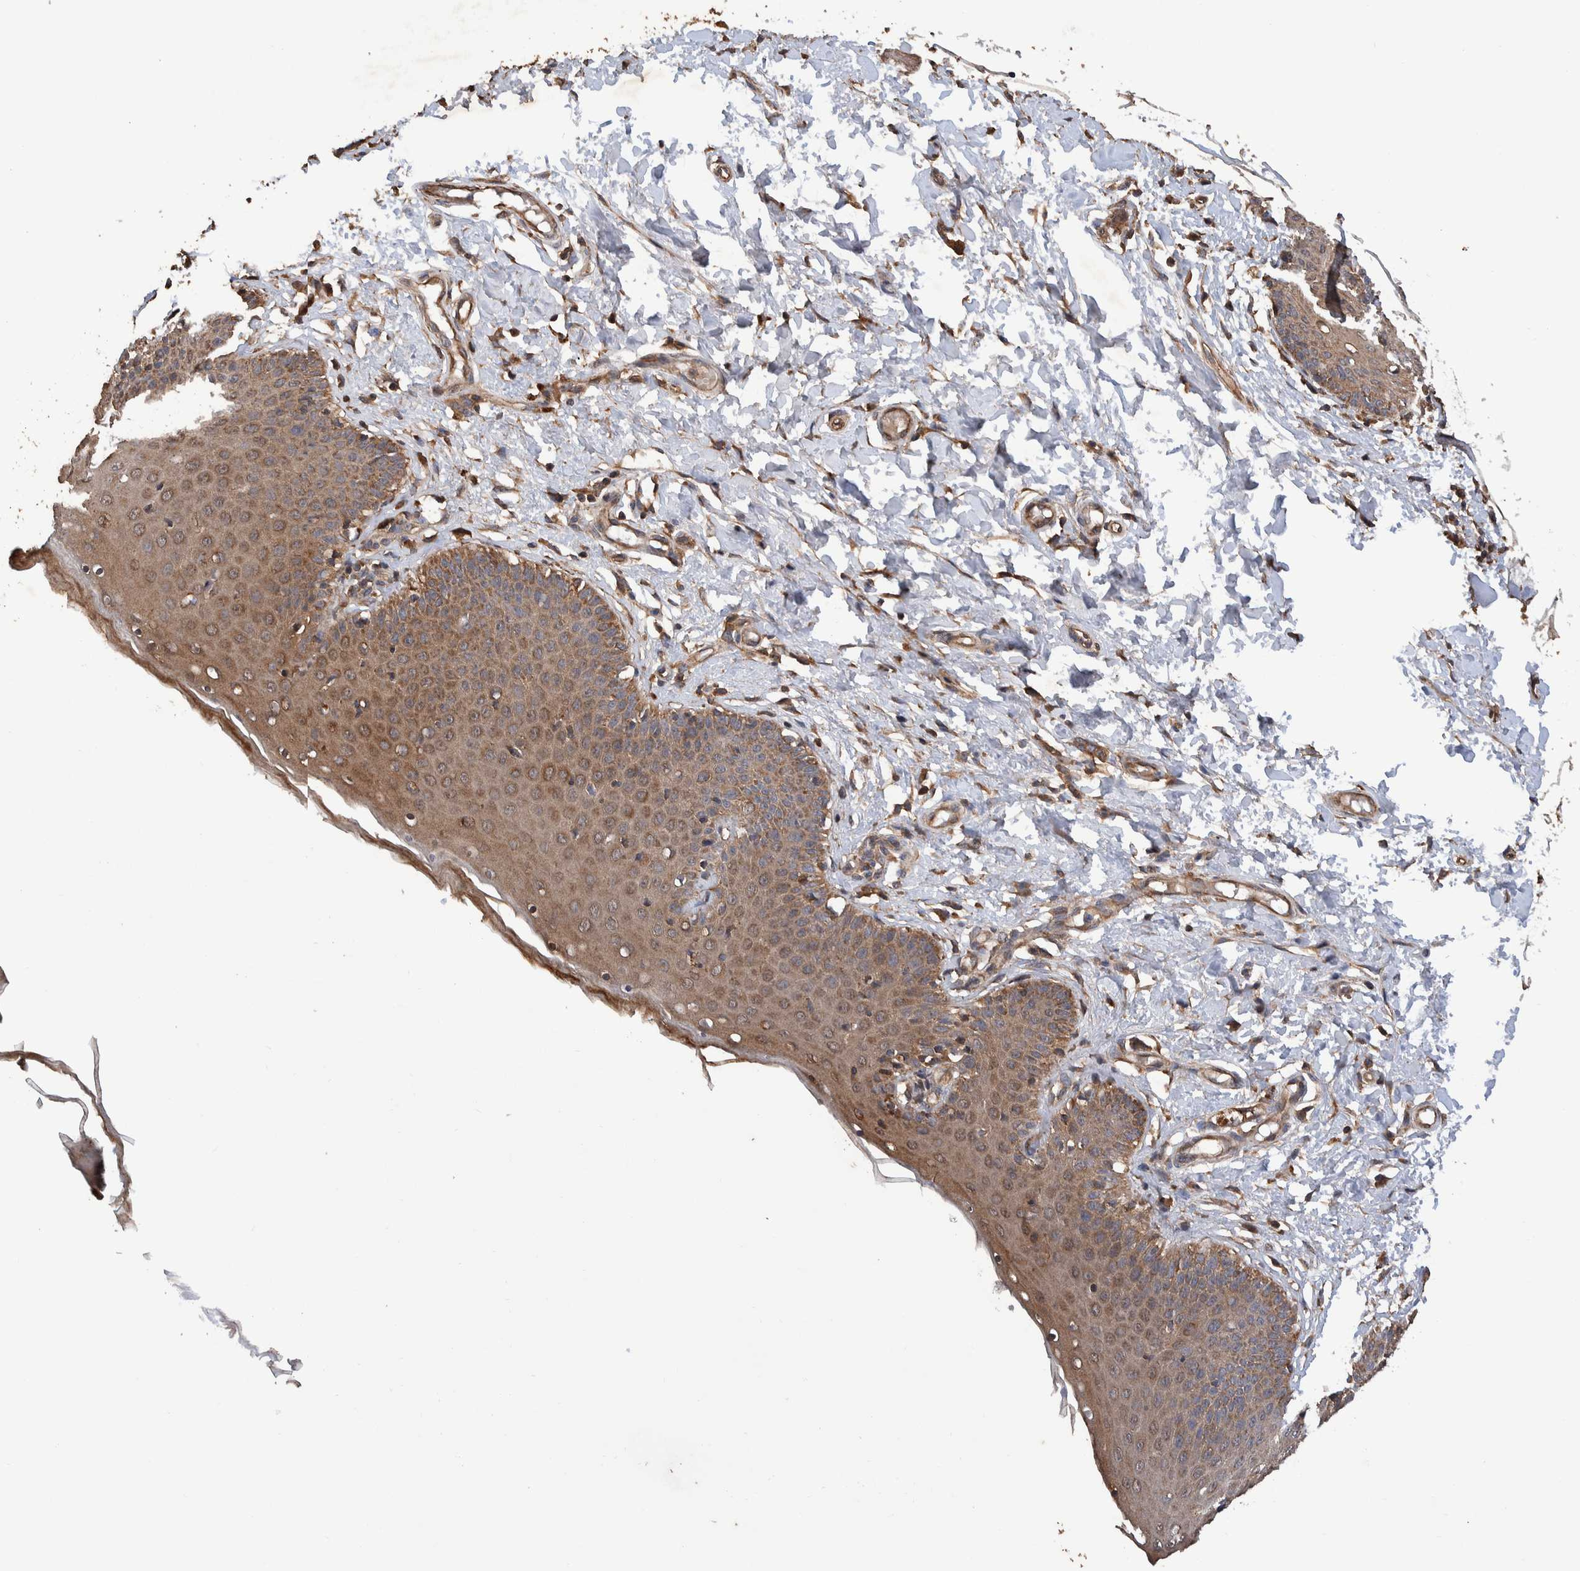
{"staining": {"intensity": "strong", "quantity": ">75%", "location": "cytoplasmic/membranous"}, "tissue": "skin", "cell_type": "Epidermal cells", "image_type": "normal", "snomed": [{"axis": "morphology", "description": "Normal tissue, NOS"}, {"axis": "topography", "description": "Vulva"}], "caption": "Brown immunohistochemical staining in unremarkable human skin exhibits strong cytoplasmic/membranous staining in approximately >75% of epidermal cells.", "gene": "ENSG00000251537", "patient": {"sex": "female", "age": 66}}